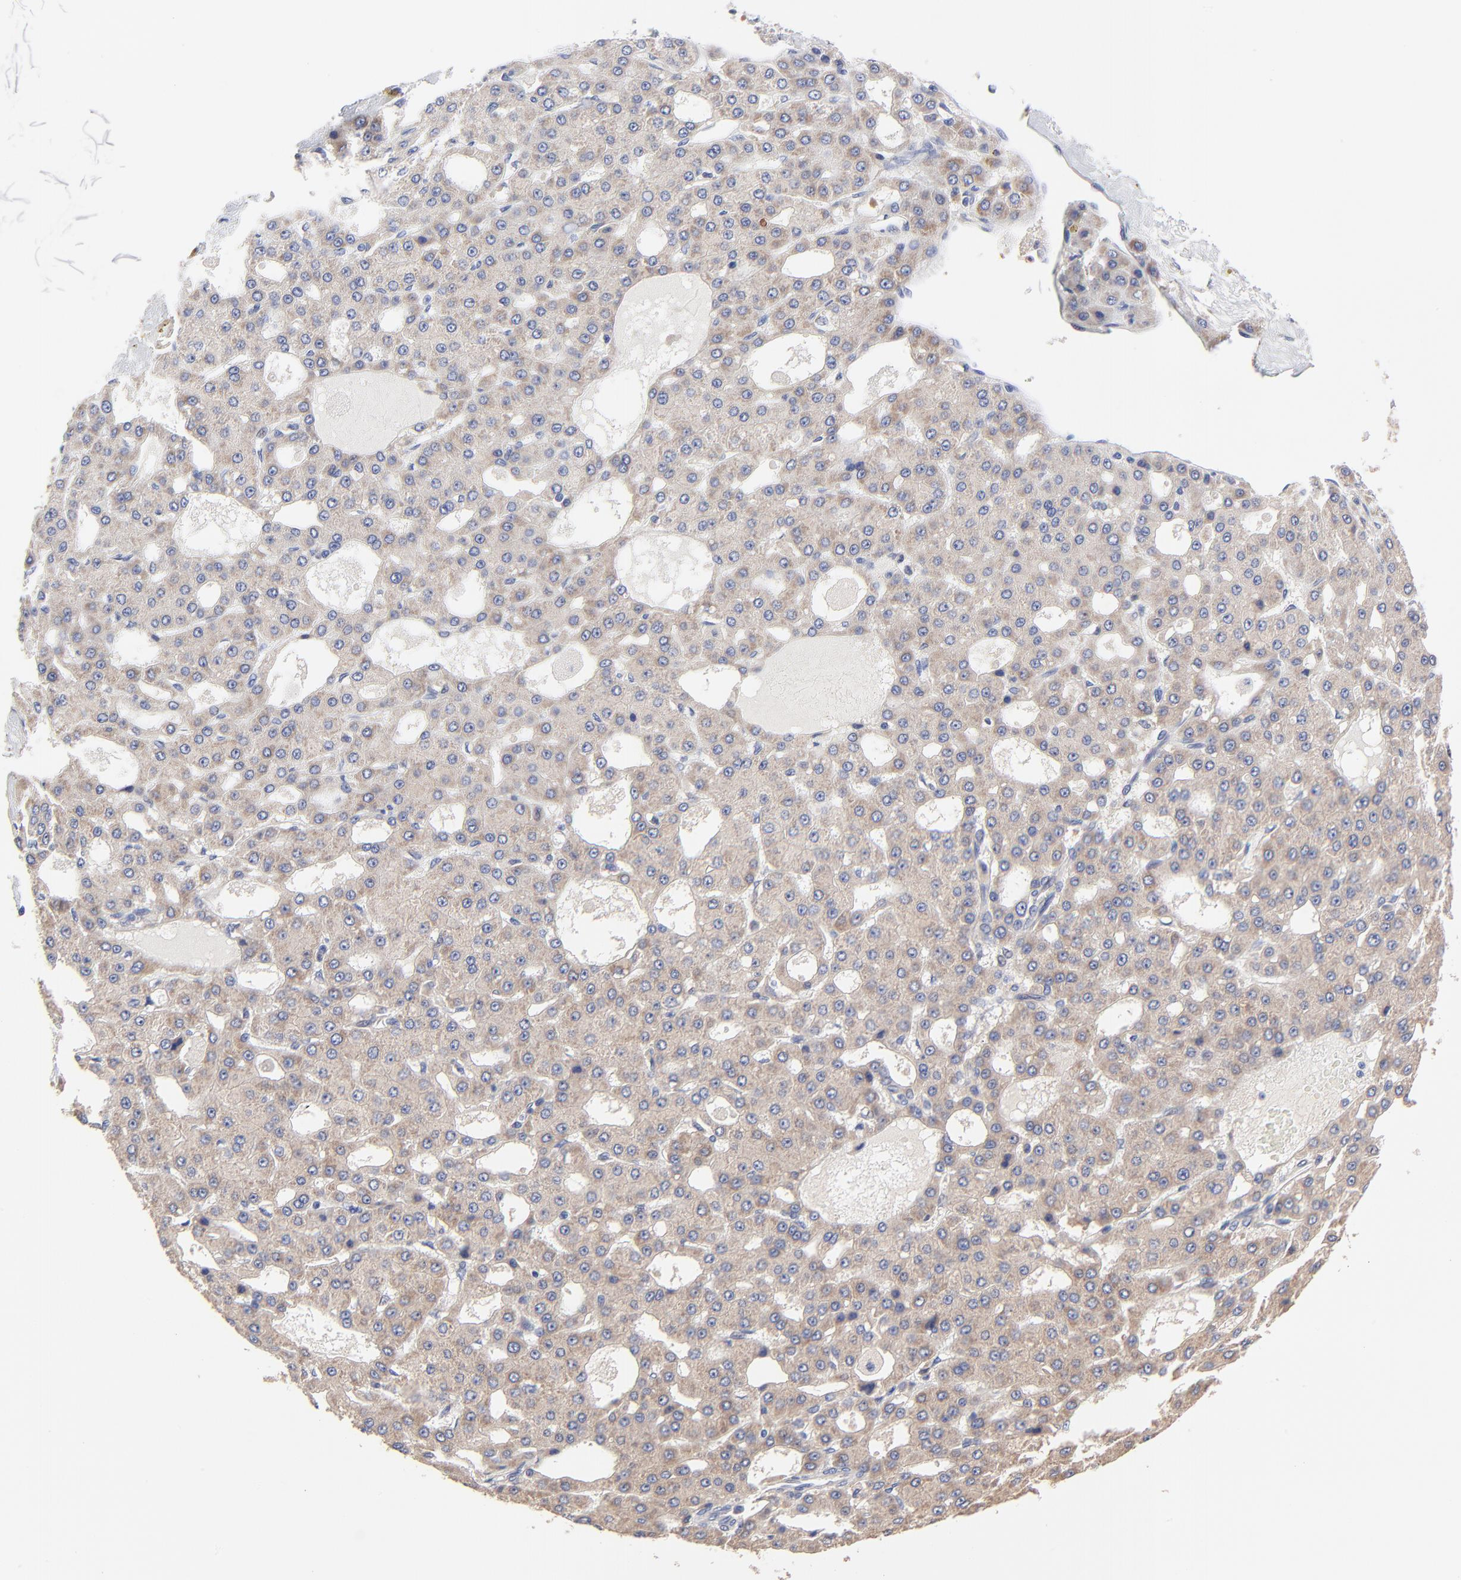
{"staining": {"intensity": "weak", "quantity": ">75%", "location": "cytoplasmic/membranous"}, "tissue": "liver cancer", "cell_type": "Tumor cells", "image_type": "cancer", "snomed": [{"axis": "morphology", "description": "Carcinoma, Hepatocellular, NOS"}, {"axis": "topography", "description": "Liver"}], "caption": "Human liver cancer (hepatocellular carcinoma) stained with a brown dye displays weak cytoplasmic/membranous positive expression in approximately >75% of tumor cells.", "gene": "PPFIBP2", "patient": {"sex": "male", "age": 47}}